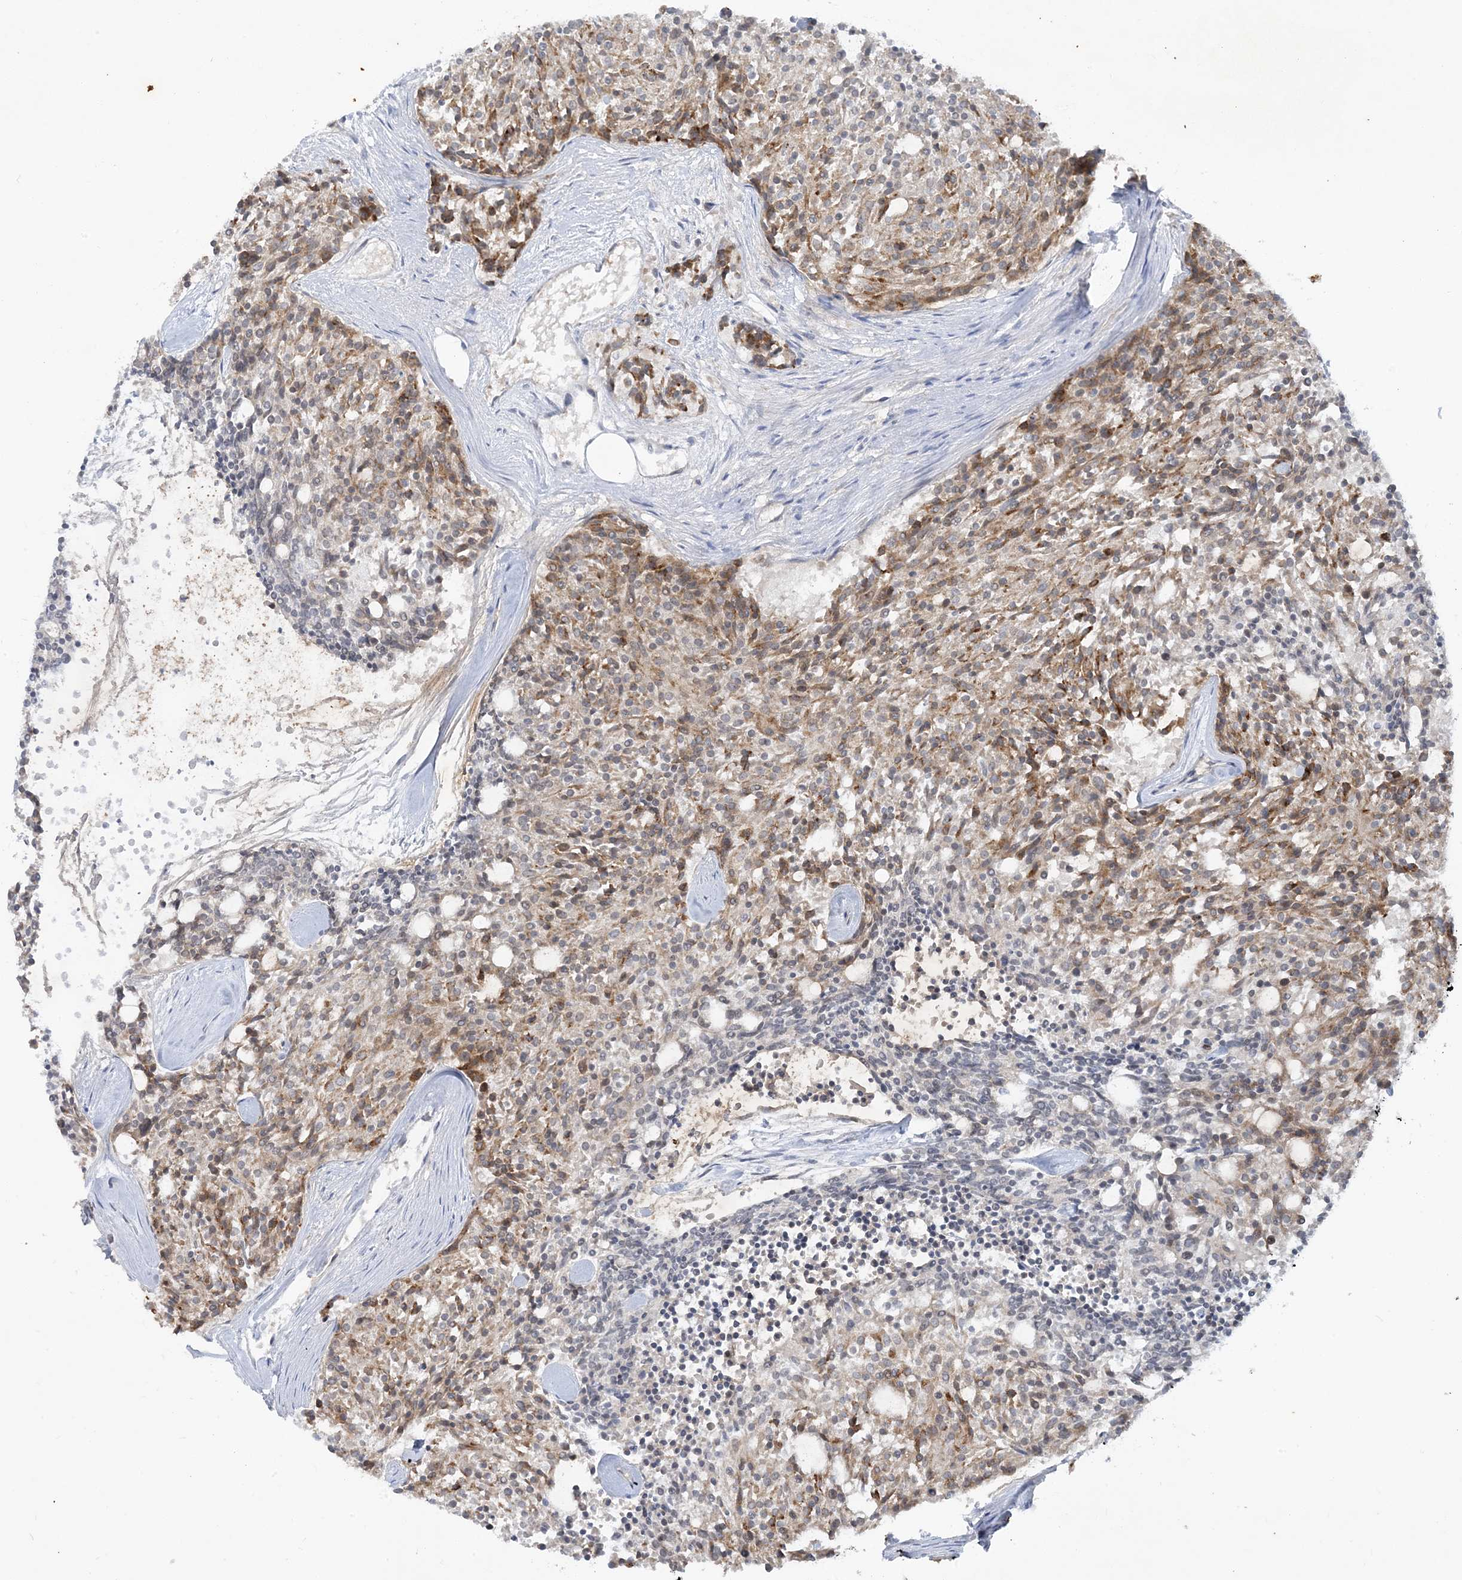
{"staining": {"intensity": "moderate", "quantity": "25%-75%", "location": "cytoplasmic/membranous"}, "tissue": "carcinoid", "cell_type": "Tumor cells", "image_type": "cancer", "snomed": [{"axis": "morphology", "description": "Carcinoid, malignant, NOS"}, {"axis": "topography", "description": "Pancreas"}], "caption": "Carcinoid stained with a brown dye displays moderate cytoplasmic/membranous positive positivity in about 25%-75% of tumor cells.", "gene": "LEXM", "patient": {"sex": "female", "age": 54}}